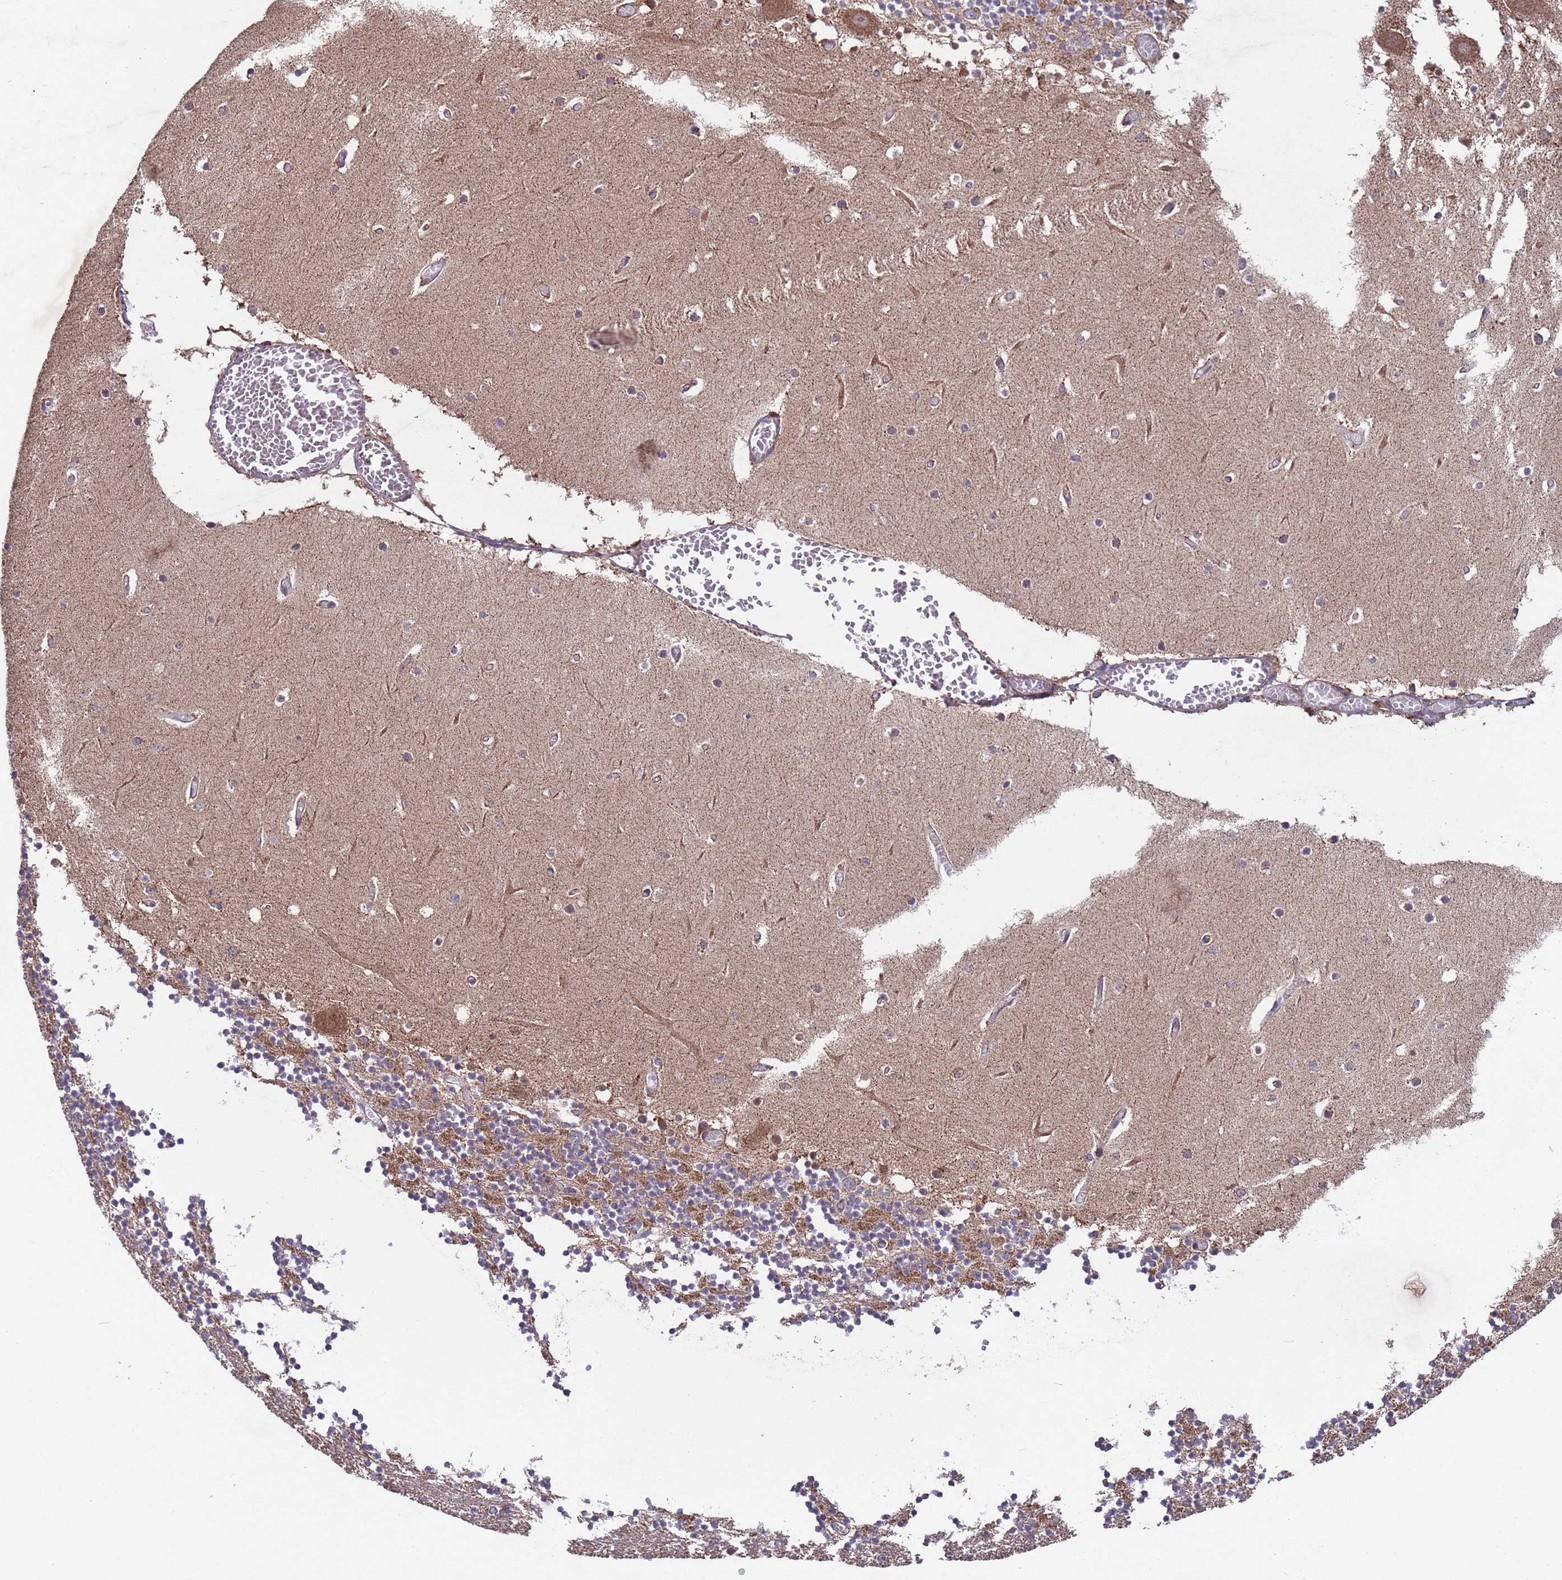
{"staining": {"intensity": "strong", "quantity": "<25%", "location": "cytoplasmic/membranous"}, "tissue": "cerebellum", "cell_type": "Cells in granular layer", "image_type": "normal", "snomed": [{"axis": "morphology", "description": "Normal tissue, NOS"}, {"axis": "topography", "description": "Cerebellum"}], "caption": "The immunohistochemical stain labels strong cytoplasmic/membranous positivity in cells in granular layer of normal cerebellum.", "gene": "ACAD8", "patient": {"sex": "female", "age": 28}}